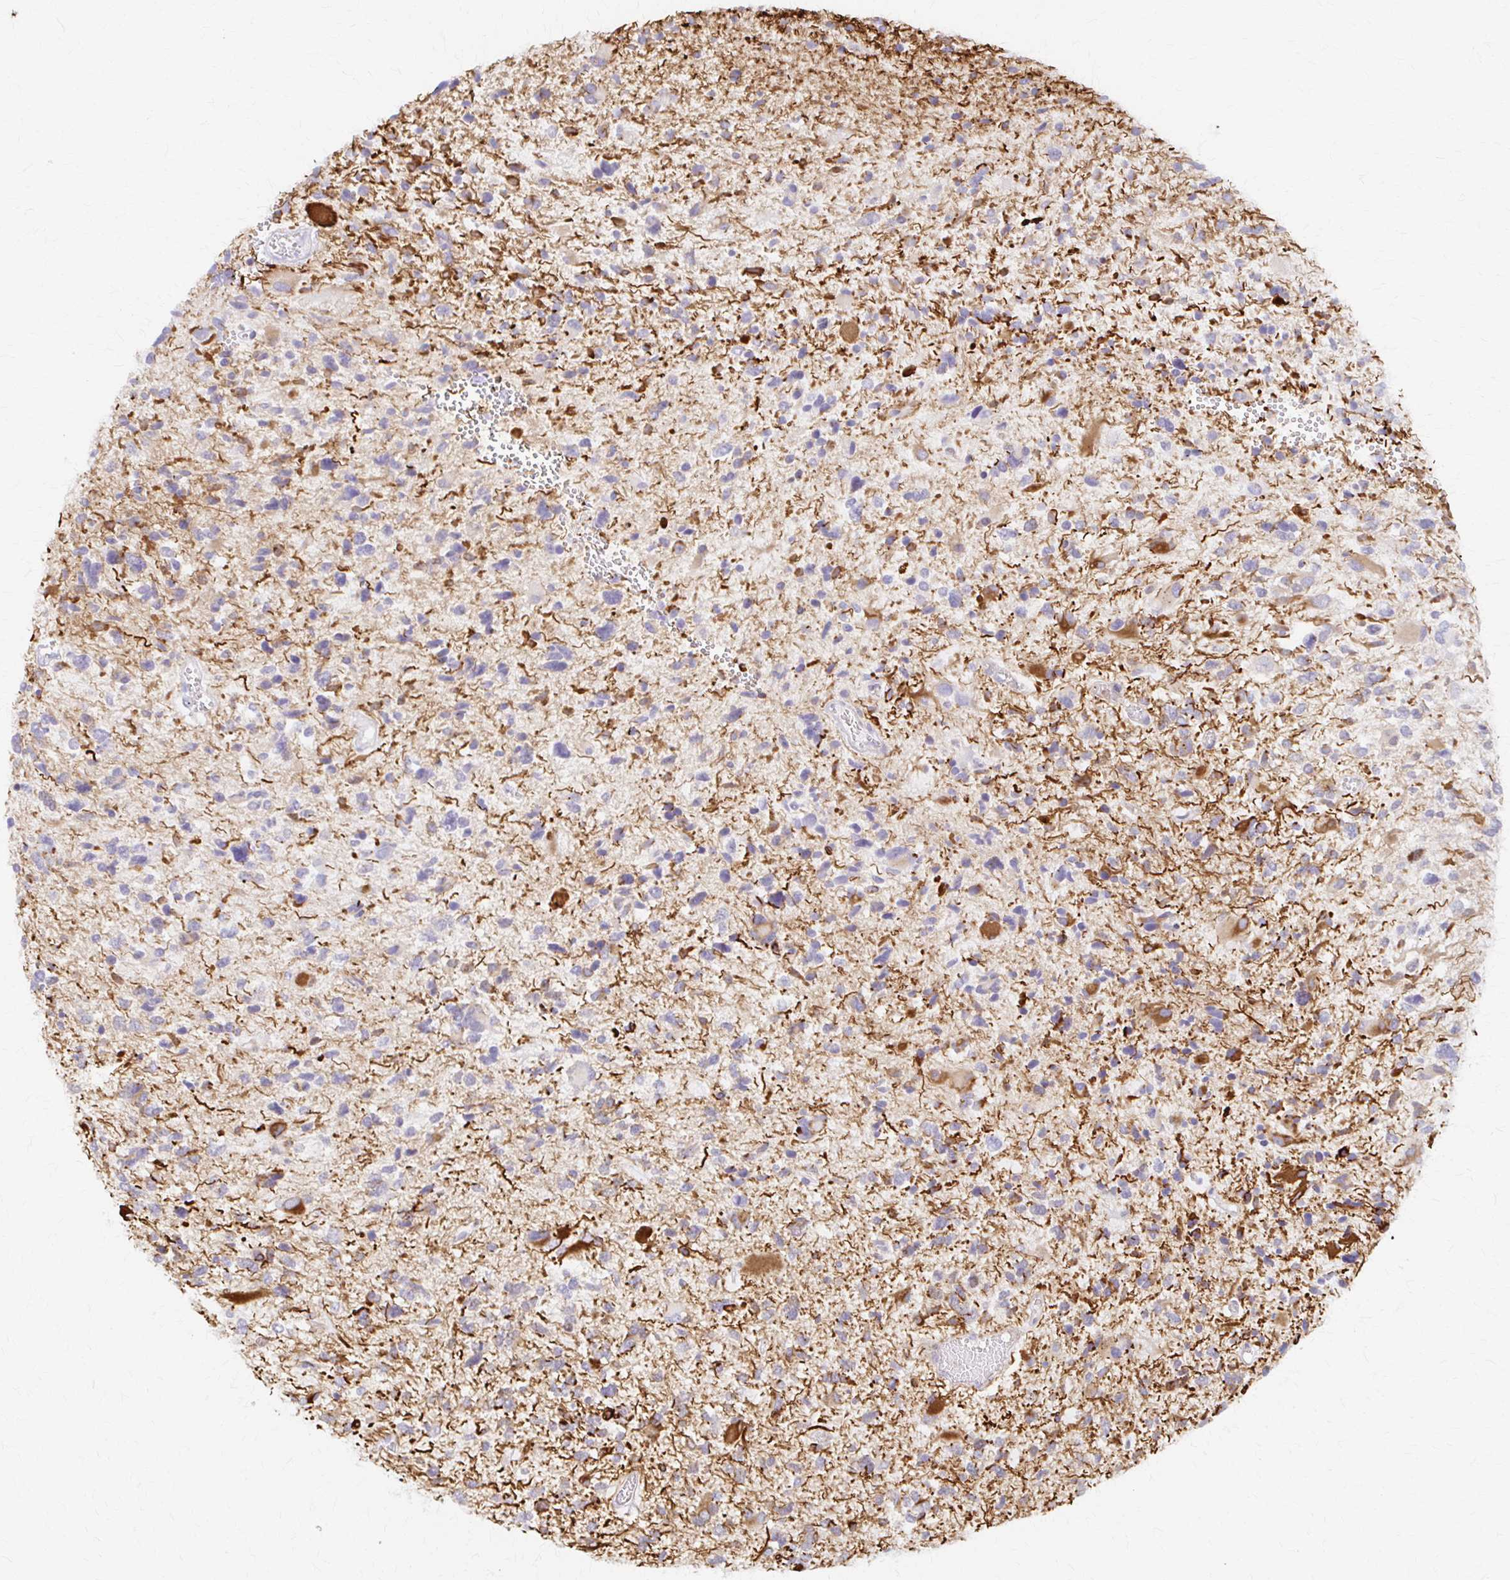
{"staining": {"intensity": "moderate", "quantity": "<25%", "location": "cytoplasmic/membranous"}, "tissue": "glioma", "cell_type": "Tumor cells", "image_type": "cancer", "snomed": [{"axis": "morphology", "description": "Glioma, malignant, High grade"}, {"axis": "topography", "description": "Brain"}], "caption": "Human malignant high-grade glioma stained for a protein (brown) shows moderate cytoplasmic/membranous positive positivity in approximately <25% of tumor cells.", "gene": "ARHGAP35", "patient": {"sex": "female", "age": 11}}